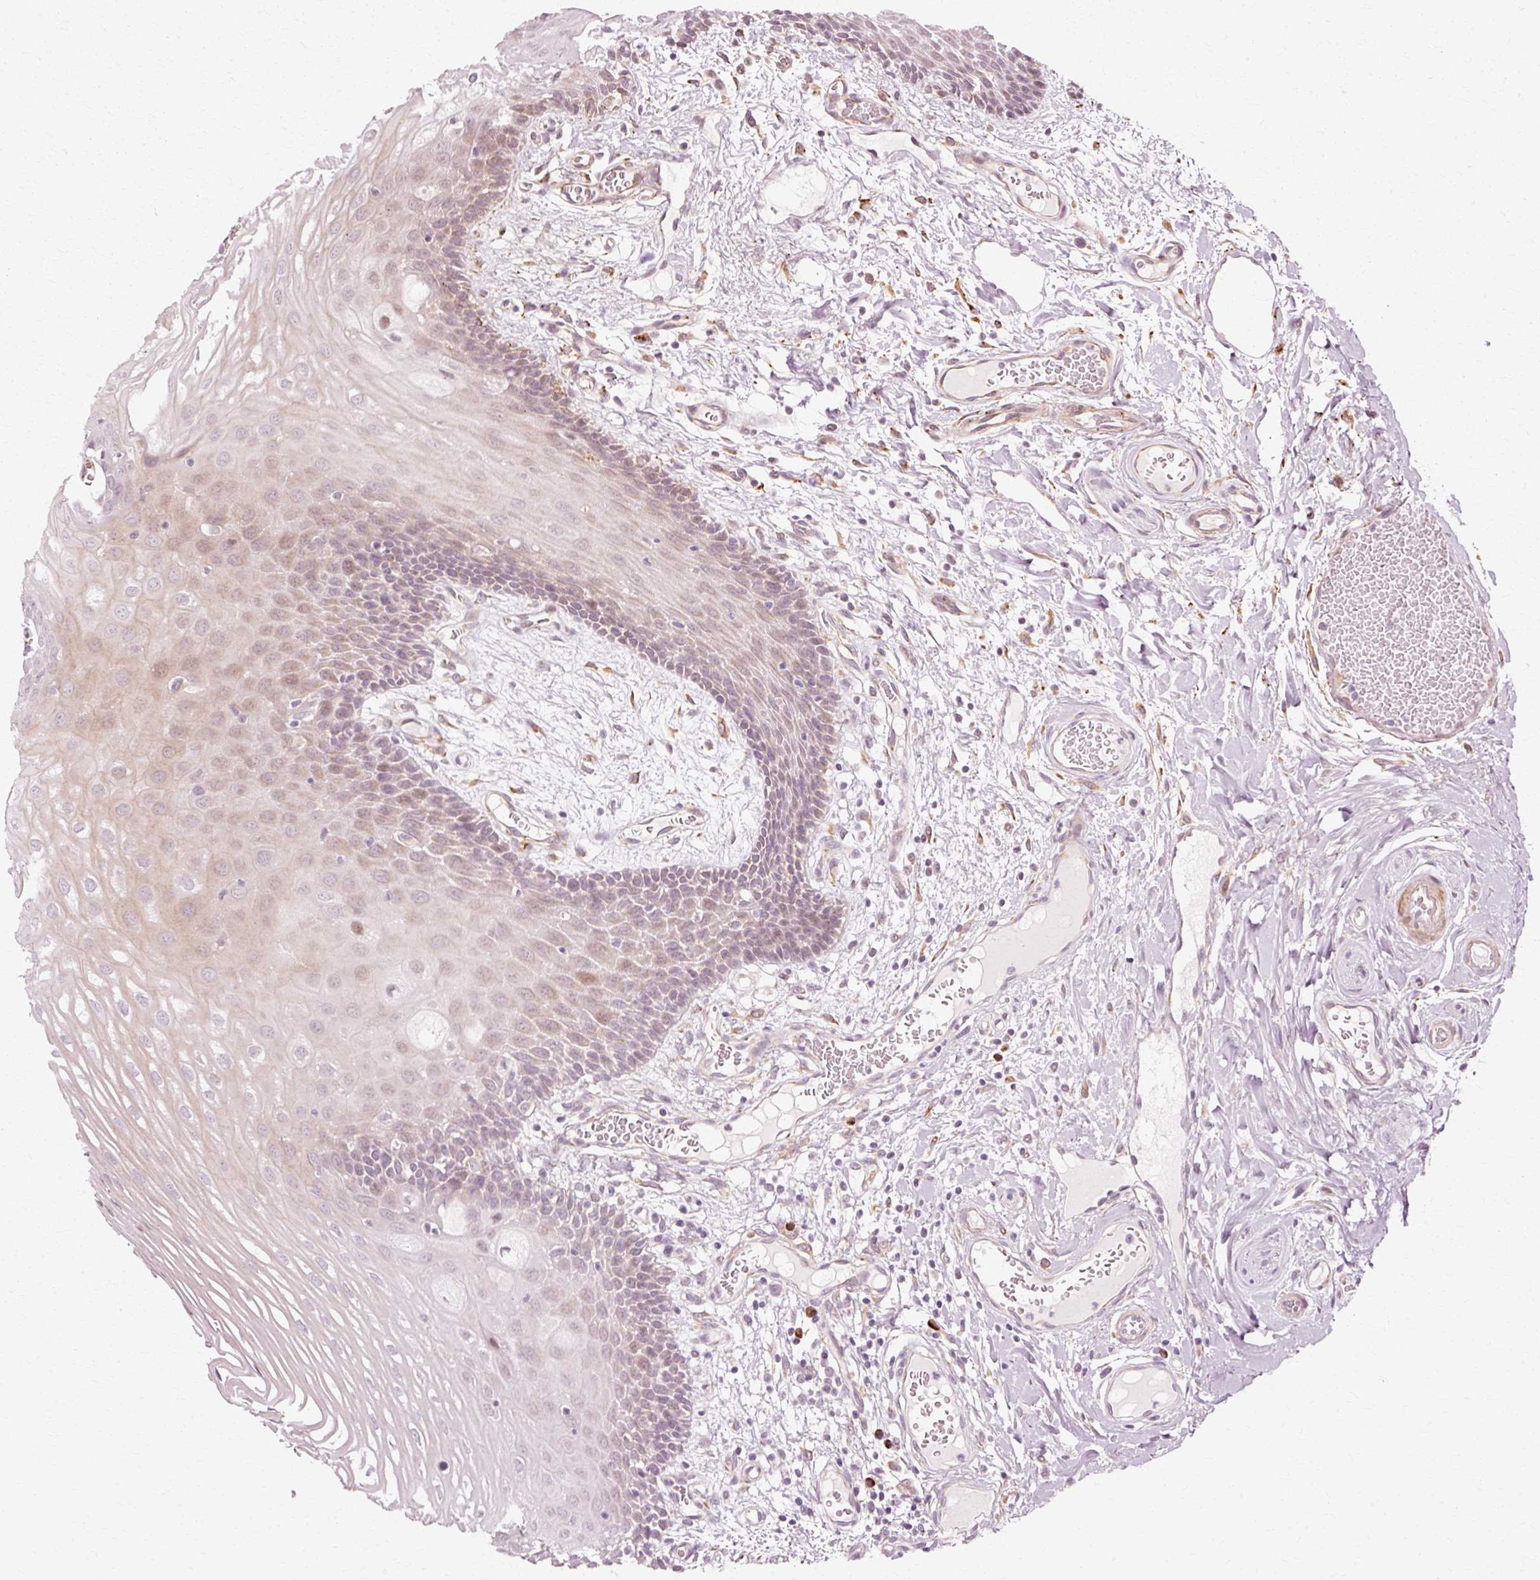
{"staining": {"intensity": "moderate", "quantity": "<25%", "location": "cytoplasmic/membranous,nuclear"}, "tissue": "oral mucosa", "cell_type": "Squamous epithelial cells", "image_type": "normal", "snomed": [{"axis": "morphology", "description": "Normal tissue, NOS"}, {"axis": "topography", "description": "Oral tissue"}, {"axis": "topography", "description": "Tounge, NOS"}], "caption": "A brown stain highlights moderate cytoplasmic/membranous,nuclear positivity of a protein in squamous epithelial cells of benign human oral mucosa.", "gene": "RANBP2", "patient": {"sex": "female", "age": 60}}